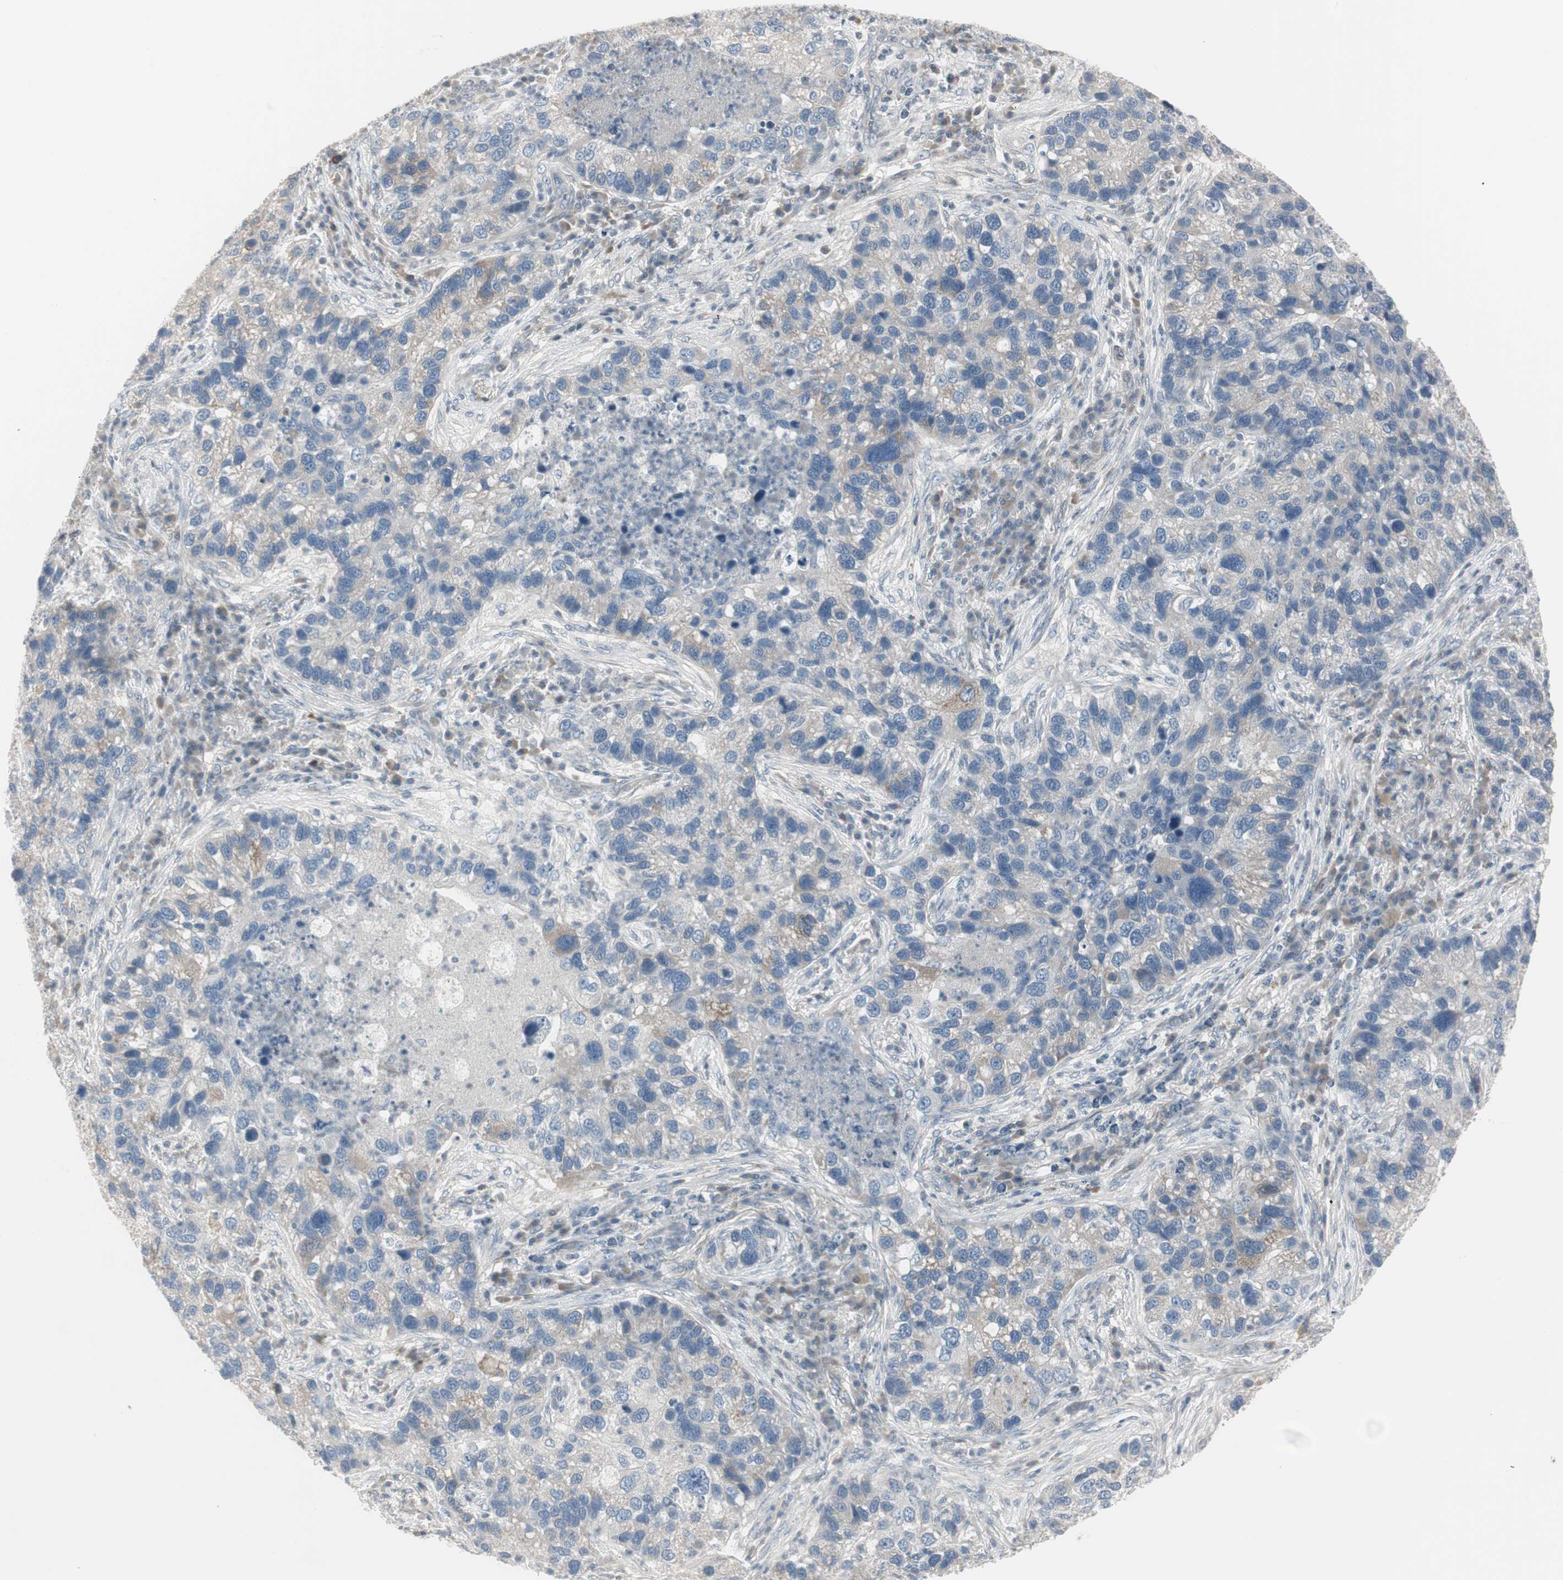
{"staining": {"intensity": "weak", "quantity": "<25%", "location": "cytoplasmic/membranous"}, "tissue": "lung cancer", "cell_type": "Tumor cells", "image_type": "cancer", "snomed": [{"axis": "morphology", "description": "Normal tissue, NOS"}, {"axis": "morphology", "description": "Adenocarcinoma, NOS"}, {"axis": "topography", "description": "Bronchus"}, {"axis": "topography", "description": "Lung"}], "caption": "High magnification brightfield microscopy of adenocarcinoma (lung) stained with DAB (3,3'-diaminobenzidine) (brown) and counterstained with hematoxylin (blue): tumor cells show no significant expression. (DAB (3,3'-diaminobenzidine) immunohistochemistry with hematoxylin counter stain).", "gene": "DMPK", "patient": {"sex": "male", "age": 54}}